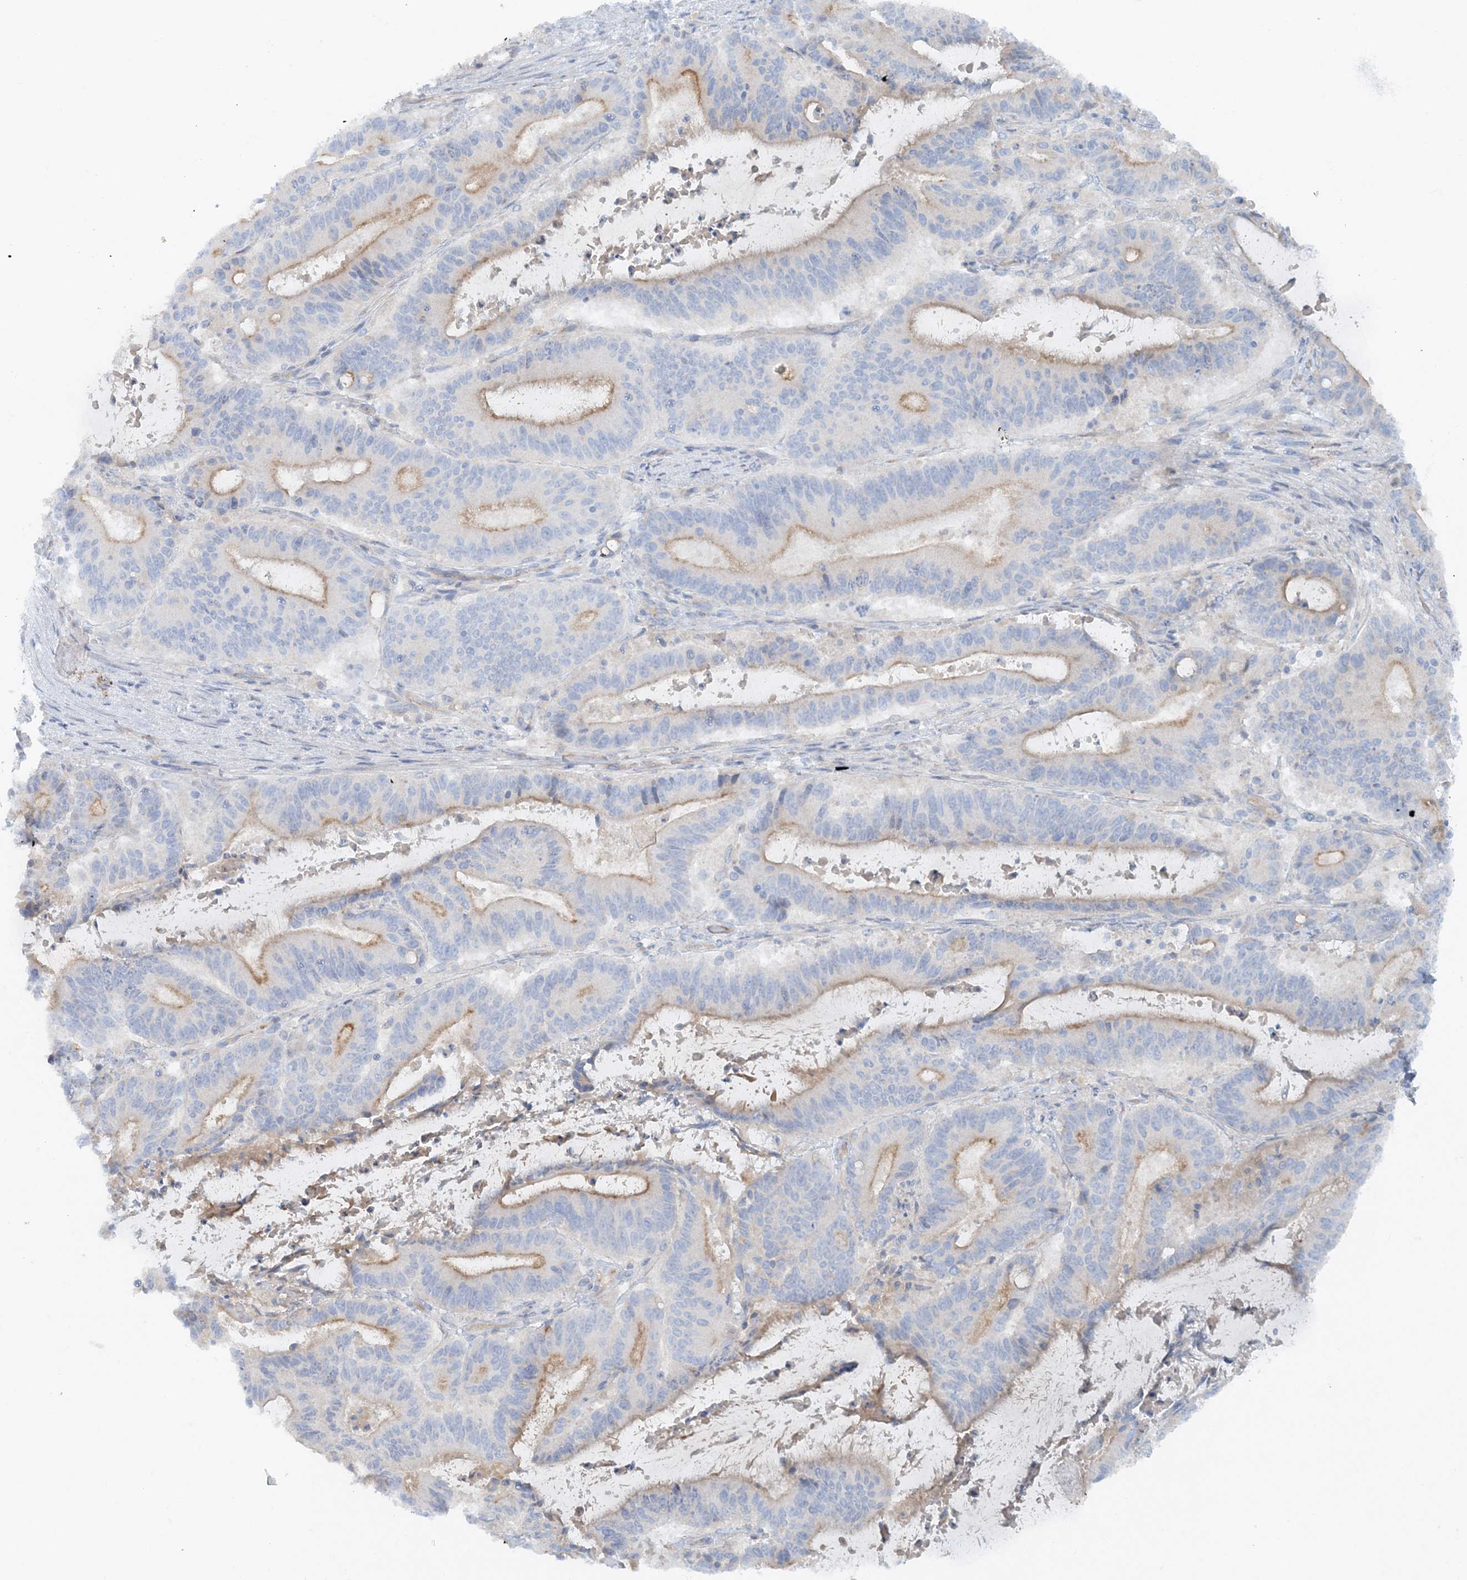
{"staining": {"intensity": "moderate", "quantity": "<25%", "location": "cytoplasmic/membranous"}, "tissue": "liver cancer", "cell_type": "Tumor cells", "image_type": "cancer", "snomed": [{"axis": "morphology", "description": "Normal tissue, NOS"}, {"axis": "morphology", "description": "Cholangiocarcinoma"}, {"axis": "topography", "description": "Liver"}, {"axis": "topography", "description": "Peripheral nerve tissue"}], "caption": "Protein staining reveals moderate cytoplasmic/membranous expression in approximately <25% of tumor cells in liver cancer (cholangiocarcinoma).", "gene": "ATP11A", "patient": {"sex": "female", "age": 73}}